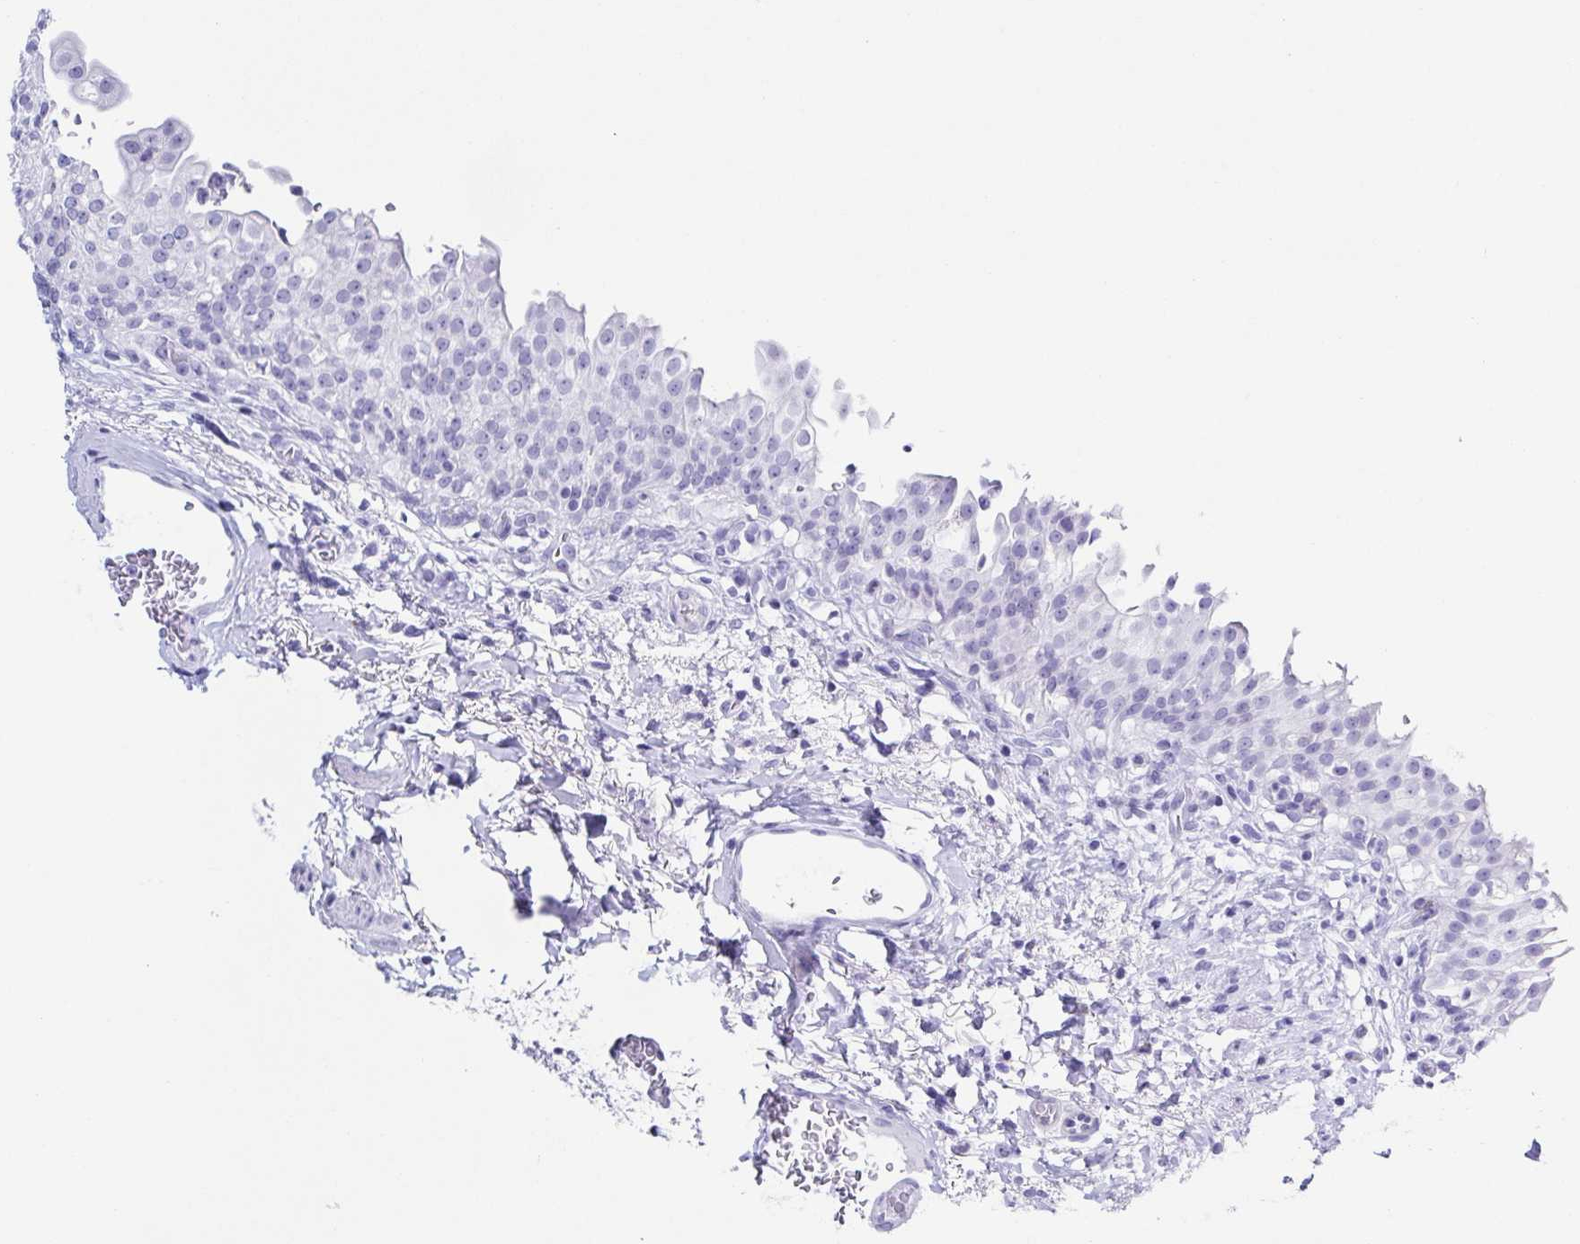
{"staining": {"intensity": "negative", "quantity": "none", "location": "none"}, "tissue": "urinary bladder", "cell_type": "Urothelial cells", "image_type": "normal", "snomed": [{"axis": "morphology", "description": "Normal tissue, NOS"}, {"axis": "topography", "description": "Urinary bladder"}, {"axis": "topography", "description": "Peripheral nerve tissue"}], "caption": "IHC of unremarkable human urinary bladder shows no expression in urothelial cells. The staining was performed using DAB (3,3'-diaminobenzidine) to visualize the protein expression in brown, while the nuclei were stained in blue with hematoxylin (Magnification: 20x).", "gene": "TNNT2", "patient": {"sex": "female", "age": 60}}